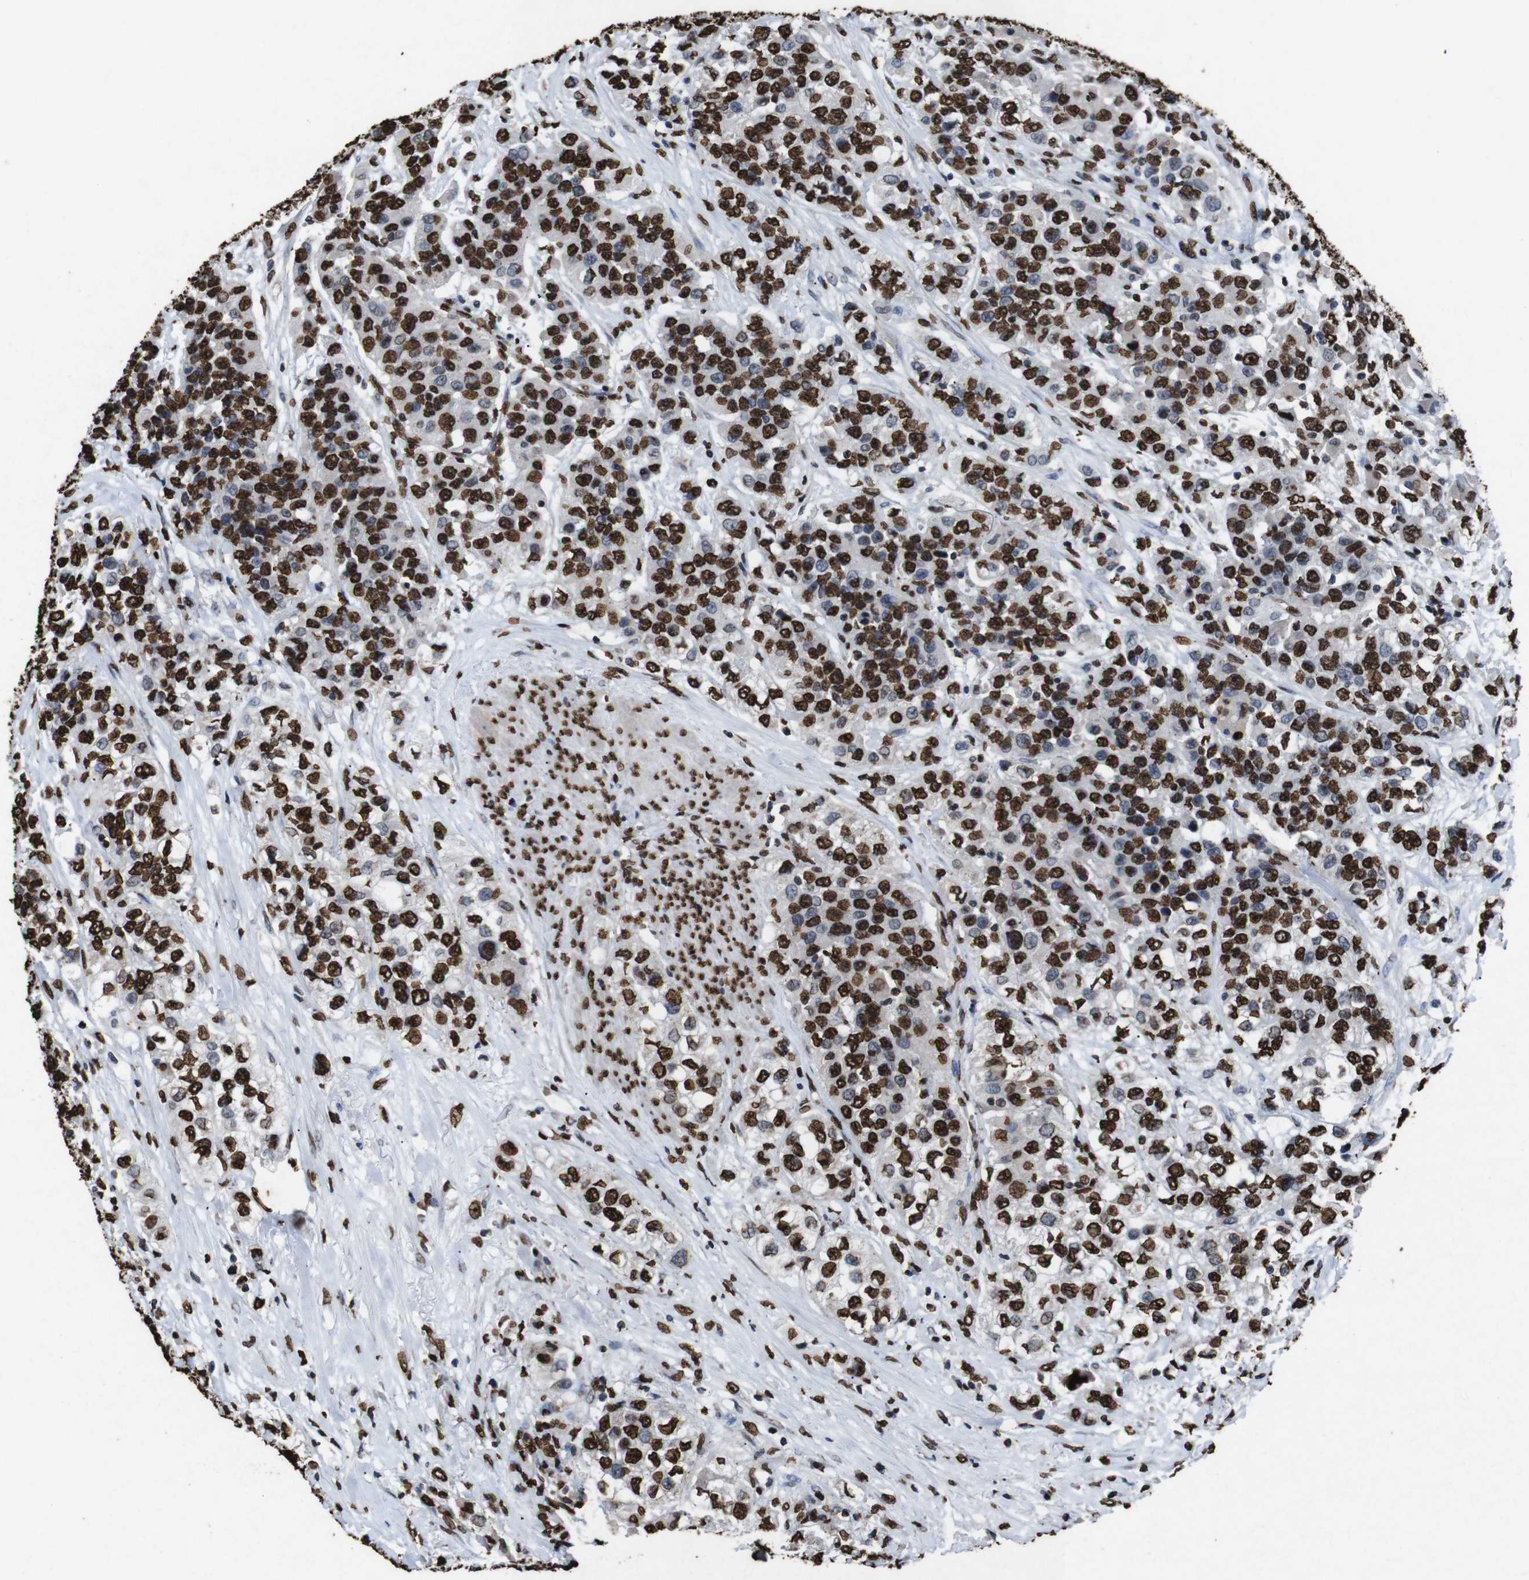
{"staining": {"intensity": "strong", "quantity": ">75%", "location": "nuclear"}, "tissue": "urothelial cancer", "cell_type": "Tumor cells", "image_type": "cancer", "snomed": [{"axis": "morphology", "description": "Urothelial carcinoma, High grade"}, {"axis": "topography", "description": "Urinary bladder"}], "caption": "A micrograph of human urothelial cancer stained for a protein shows strong nuclear brown staining in tumor cells.", "gene": "MDM2", "patient": {"sex": "female", "age": 80}}